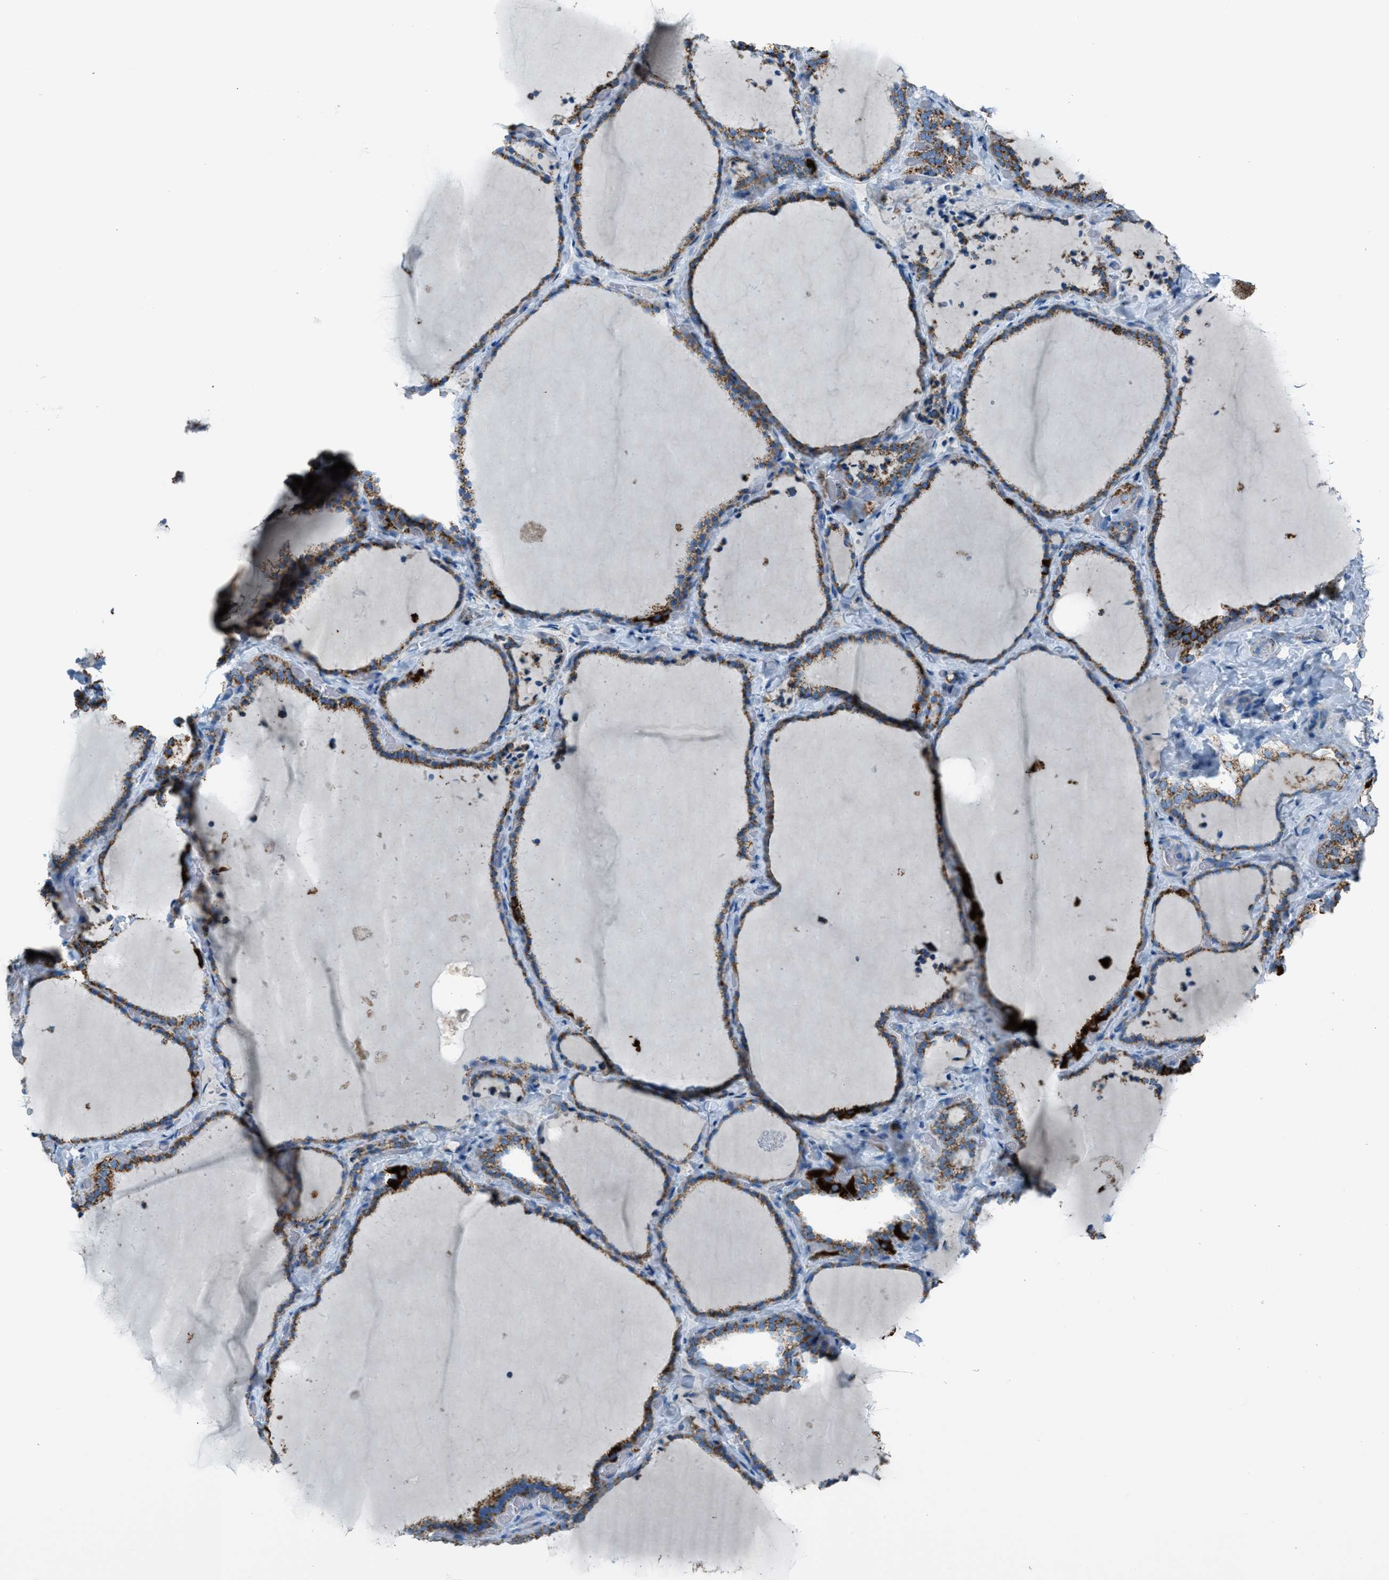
{"staining": {"intensity": "strong", "quantity": ">75%", "location": "cytoplasmic/membranous"}, "tissue": "thyroid gland", "cell_type": "Glandular cells", "image_type": "normal", "snomed": [{"axis": "morphology", "description": "Normal tissue, NOS"}, {"axis": "topography", "description": "Thyroid gland"}], "caption": "A high amount of strong cytoplasmic/membranous staining is appreciated in approximately >75% of glandular cells in normal thyroid gland. (DAB (3,3'-diaminobenzidine) IHC, brown staining for protein, blue staining for nuclei).", "gene": "MDH2", "patient": {"sex": "female", "age": 22}}